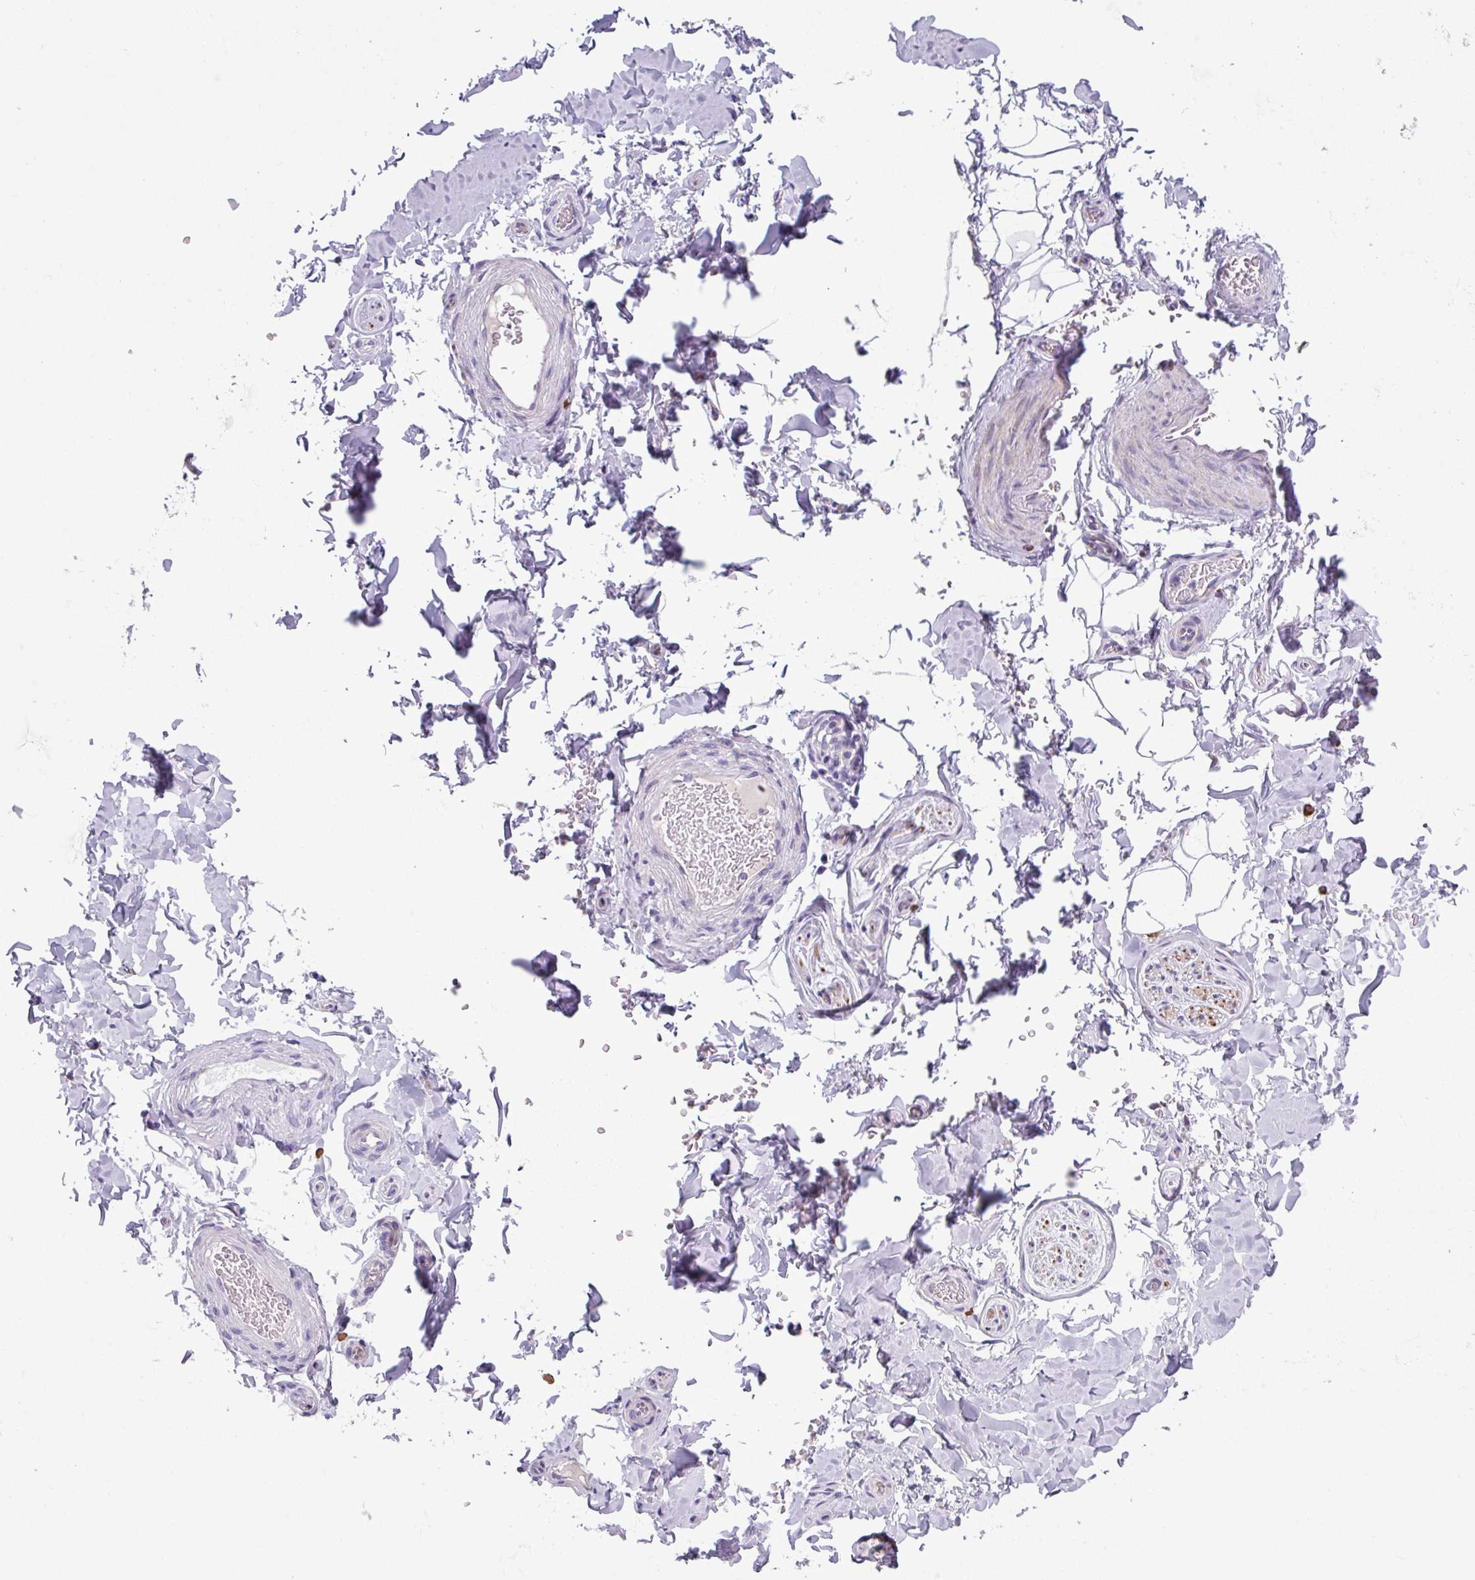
{"staining": {"intensity": "negative", "quantity": "none", "location": "none"}, "tissue": "adipose tissue", "cell_type": "Adipocytes", "image_type": "normal", "snomed": [{"axis": "morphology", "description": "Normal tissue, NOS"}, {"axis": "topography", "description": "Soft tissue"}, {"axis": "topography", "description": "Adipose tissue"}, {"axis": "topography", "description": "Vascular tissue"}, {"axis": "topography", "description": "Peripheral nerve tissue"}], "caption": "Immunohistochemistry image of benign human adipose tissue stained for a protein (brown), which exhibits no expression in adipocytes.", "gene": "ADGRE1", "patient": {"sex": "male", "age": 46}}